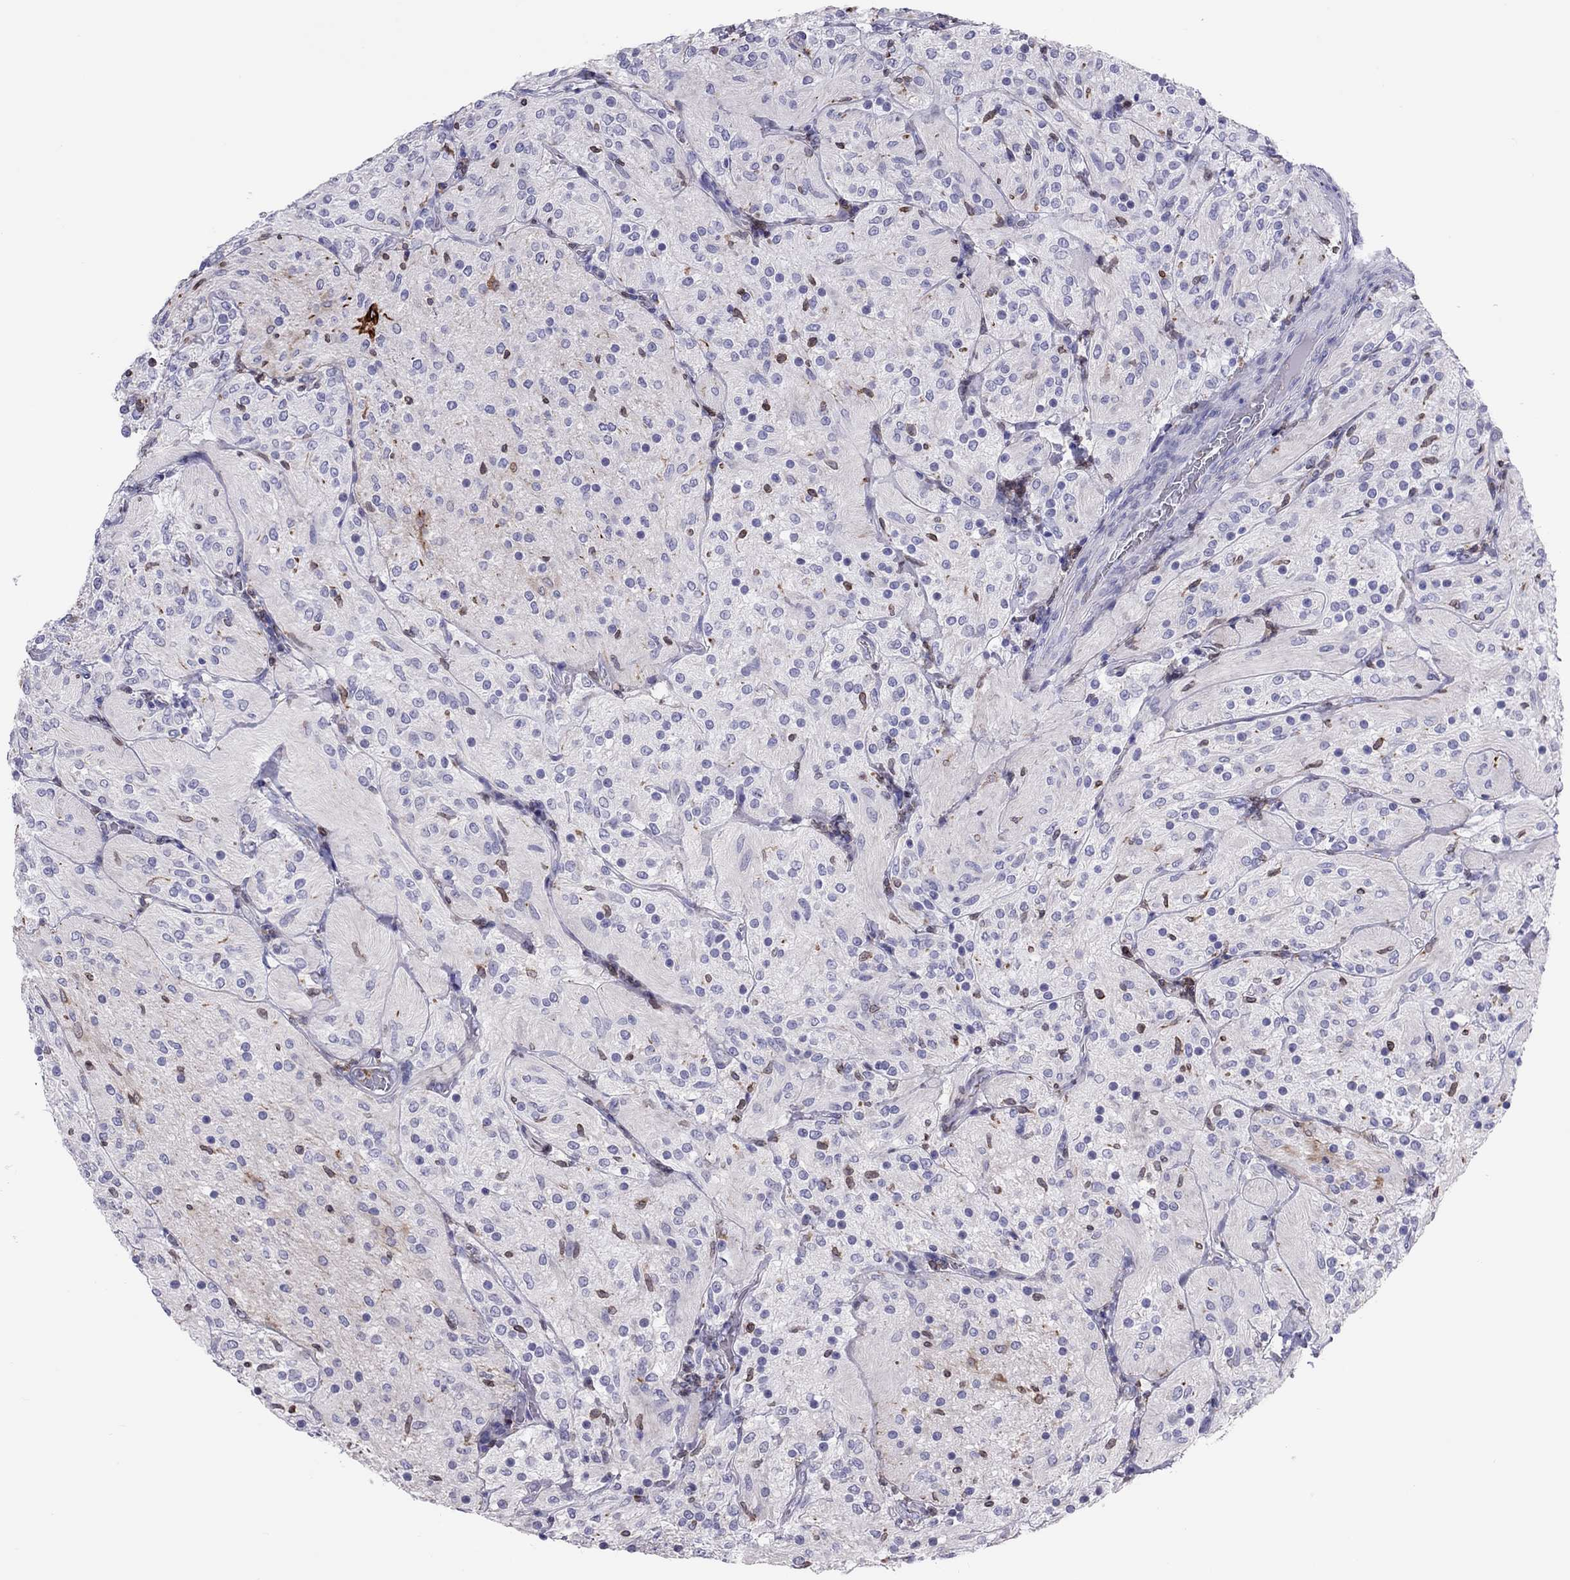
{"staining": {"intensity": "negative", "quantity": "none", "location": "none"}, "tissue": "glioma", "cell_type": "Tumor cells", "image_type": "cancer", "snomed": [{"axis": "morphology", "description": "Glioma, malignant, Low grade"}, {"axis": "topography", "description": "Brain"}], "caption": "DAB (3,3'-diaminobenzidine) immunohistochemical staining of human malignant glioma (low-grade) reveals no significant expression in tumor cells. Nuclei are stained in blue.", "gene": "ADORA2A", "patient": {"sex": "male", "age": 3}}